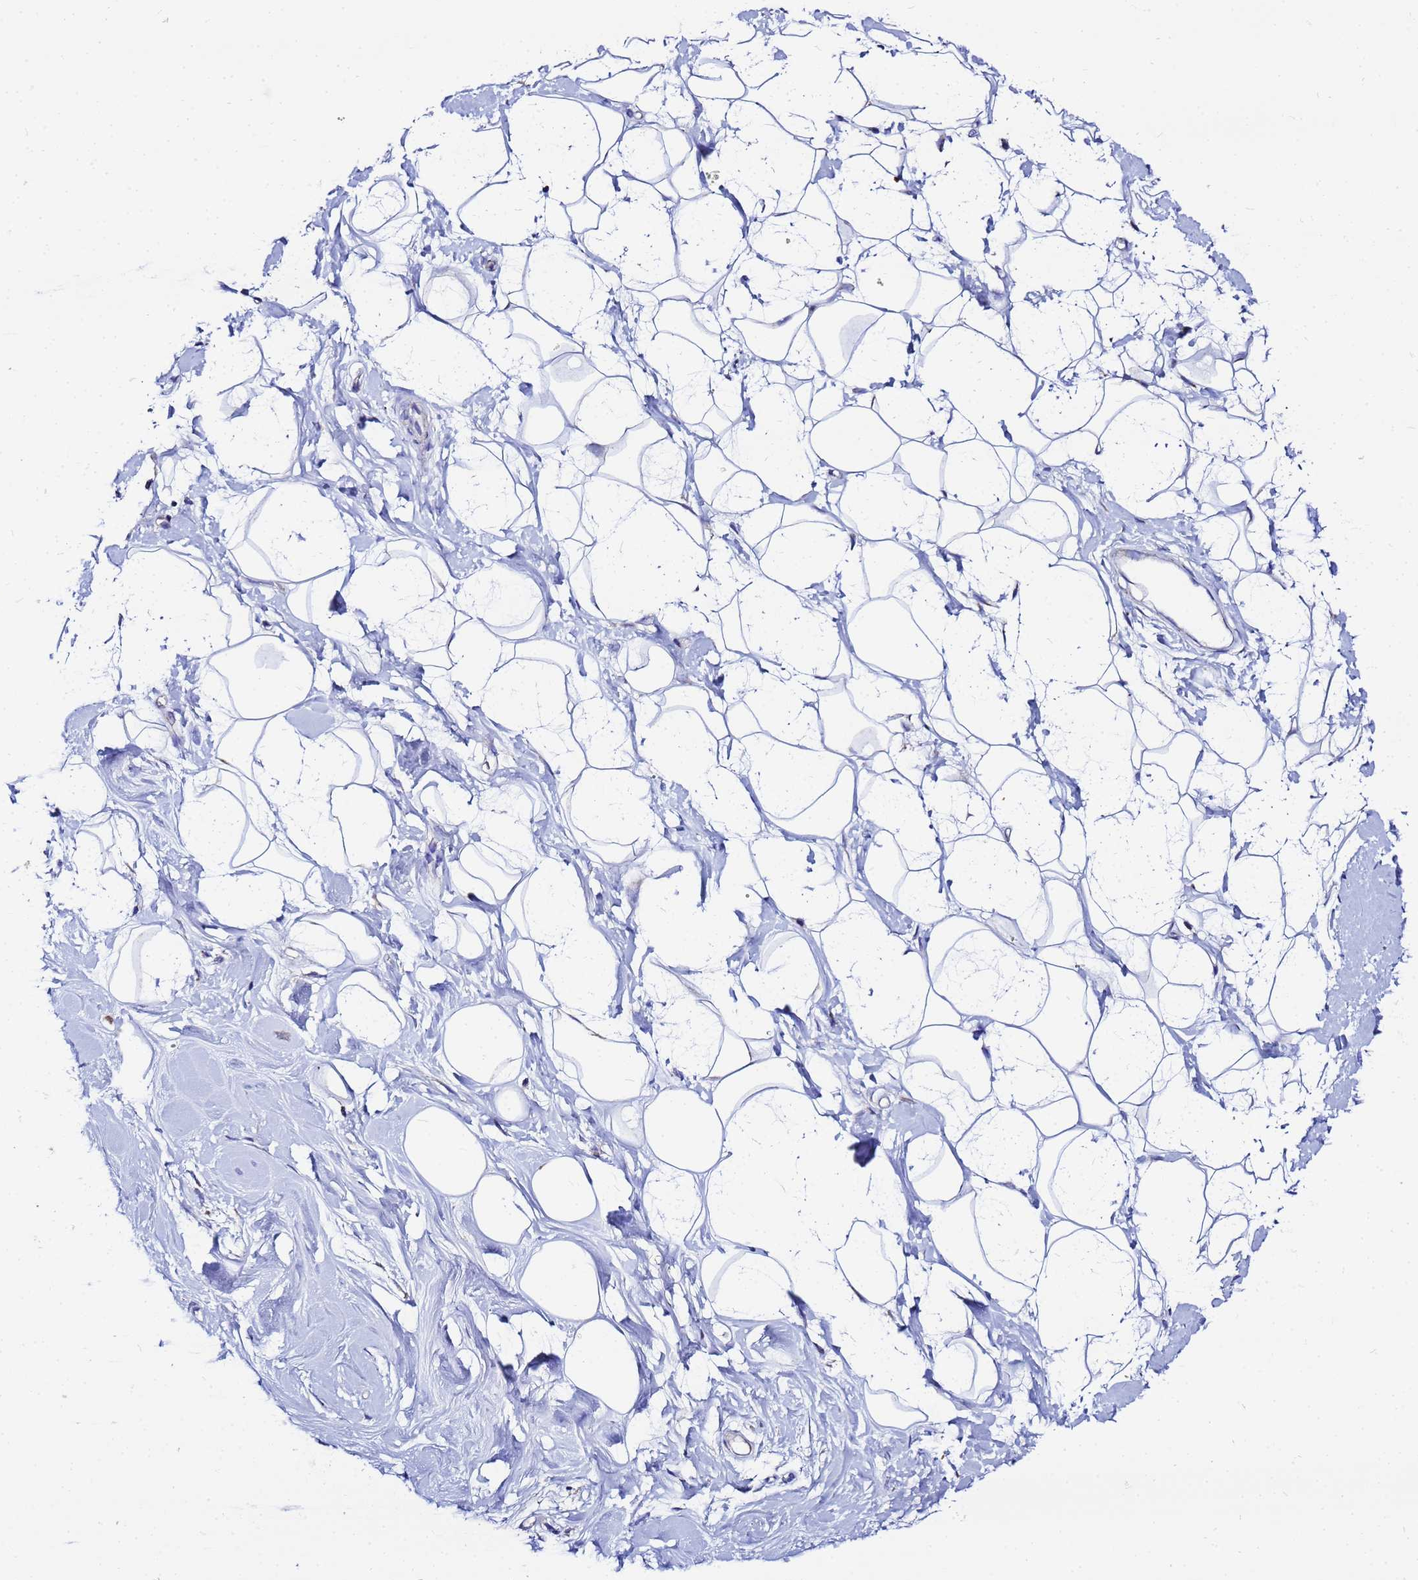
{"staining": {"intensity": "negative", "quantity": "none", "location": "none"}, "tissue": "adipose tissue", "cell_type": "Adipocytes", "image_type": "normal", "snomed": [{"axis": "morphology", "description": "Normal tissue, NOS"}, {"axis": "topography", "description": "Breast"}], "caption": "This is a micrograph of immunohistochemistry staining of normal adipose tissue, which shows no positivity in adipocytes. (Immunohistochemistry (ihc), brightfield microscopy, high magnification).", "gene": "FAHD2A", "patient": {"sex": "female", "age": 26}}